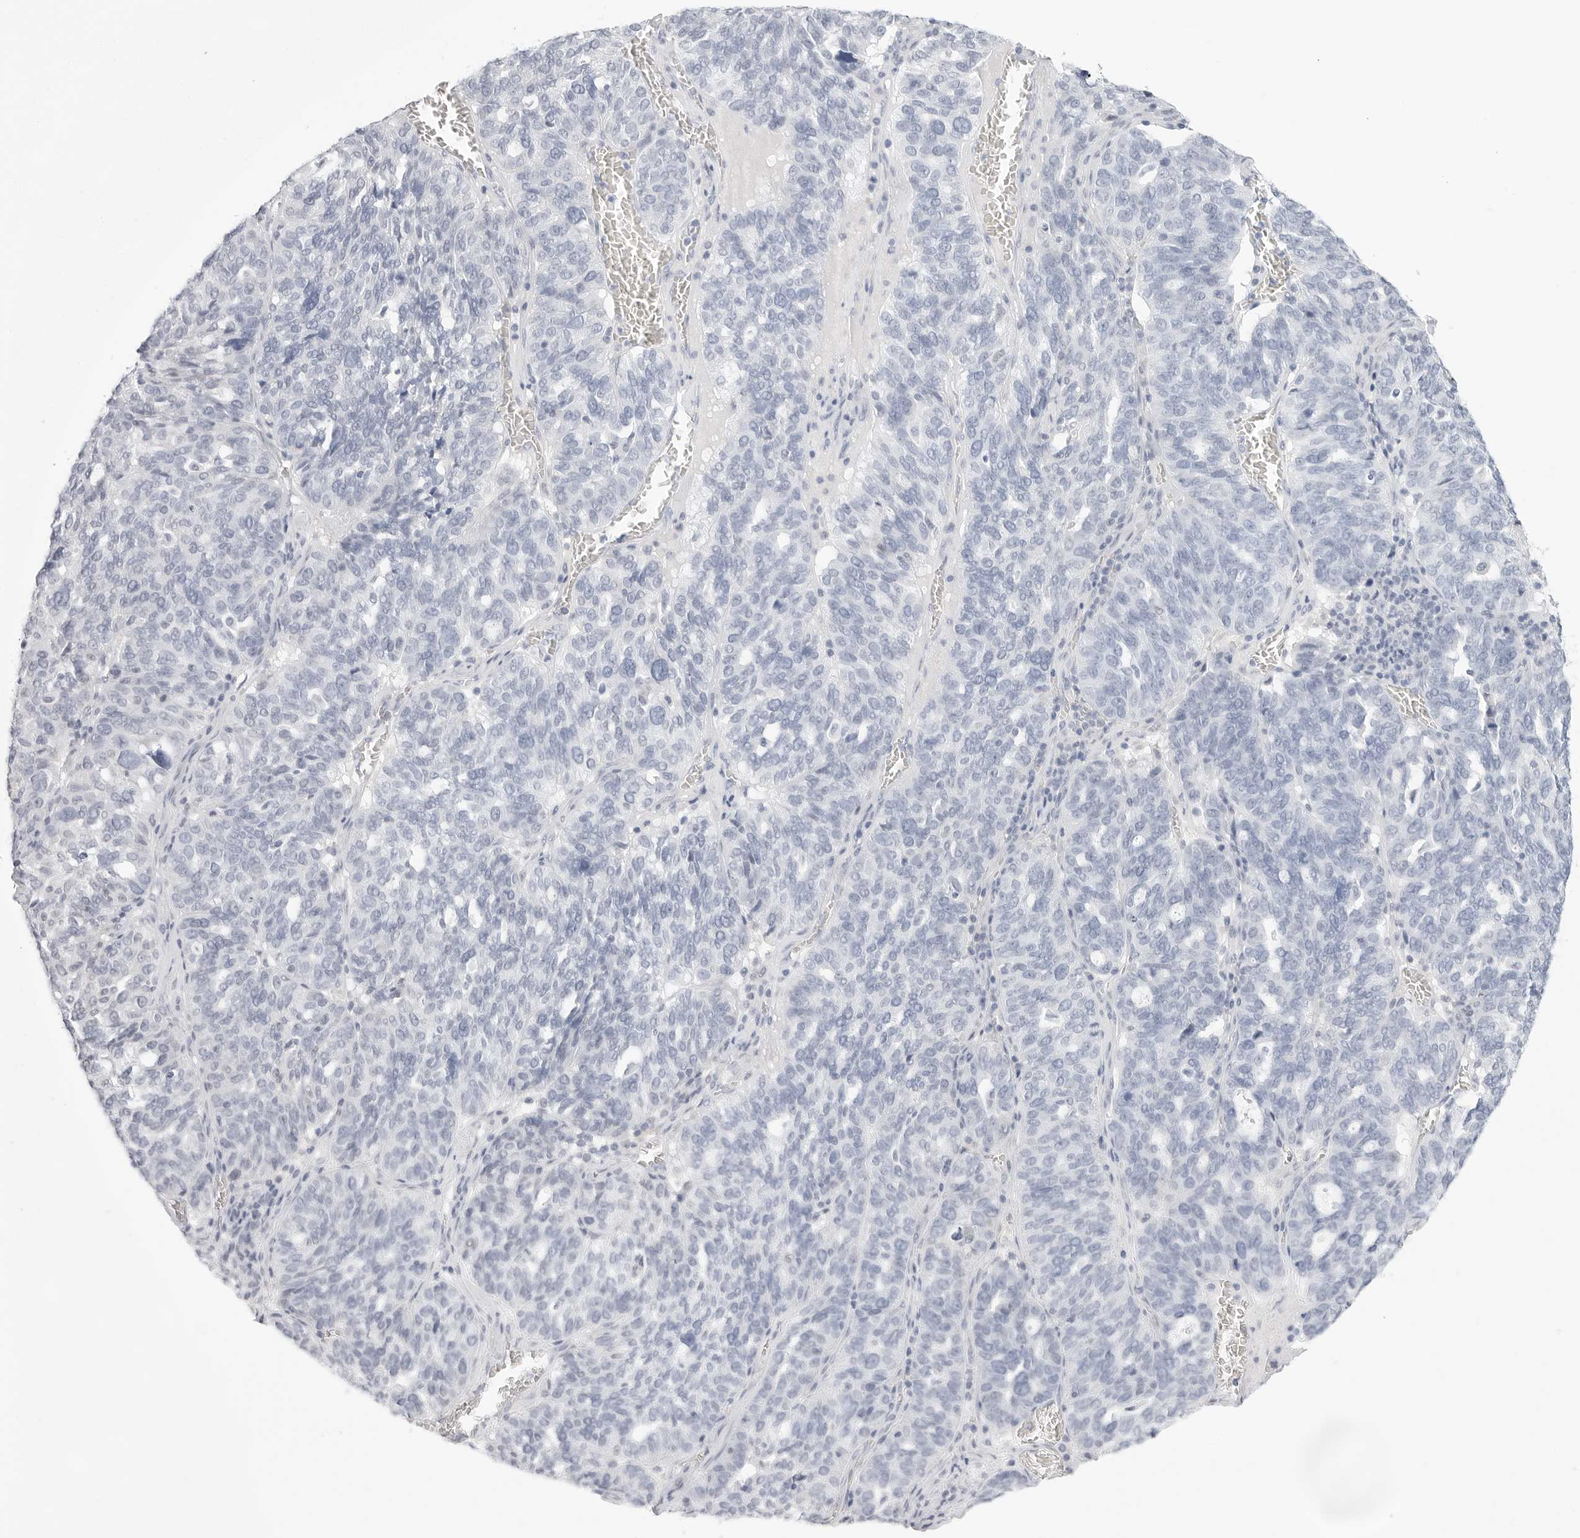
{"staining": {"intensity": "negative", "quantity": "none", "location": "none"}, "tissue": "ovarian cancer", "cell_type": "Tumor cells", "image_type": "cancer", "snomed": [{"axis": "morphology", "description": "Cystadenocarcinoma, serous, NOS"}, {"axis": "topography", "description": "Ovary"}], "caption": "DAB (3,3'-diaminobenzidine) immunohistochemical staining of serous cystadenocarcinoma (ovarian) exhibits no significant positivity in tumor cells.", "gene": "HMGCS2", "patient": {"sex": "female", "age": 59}}